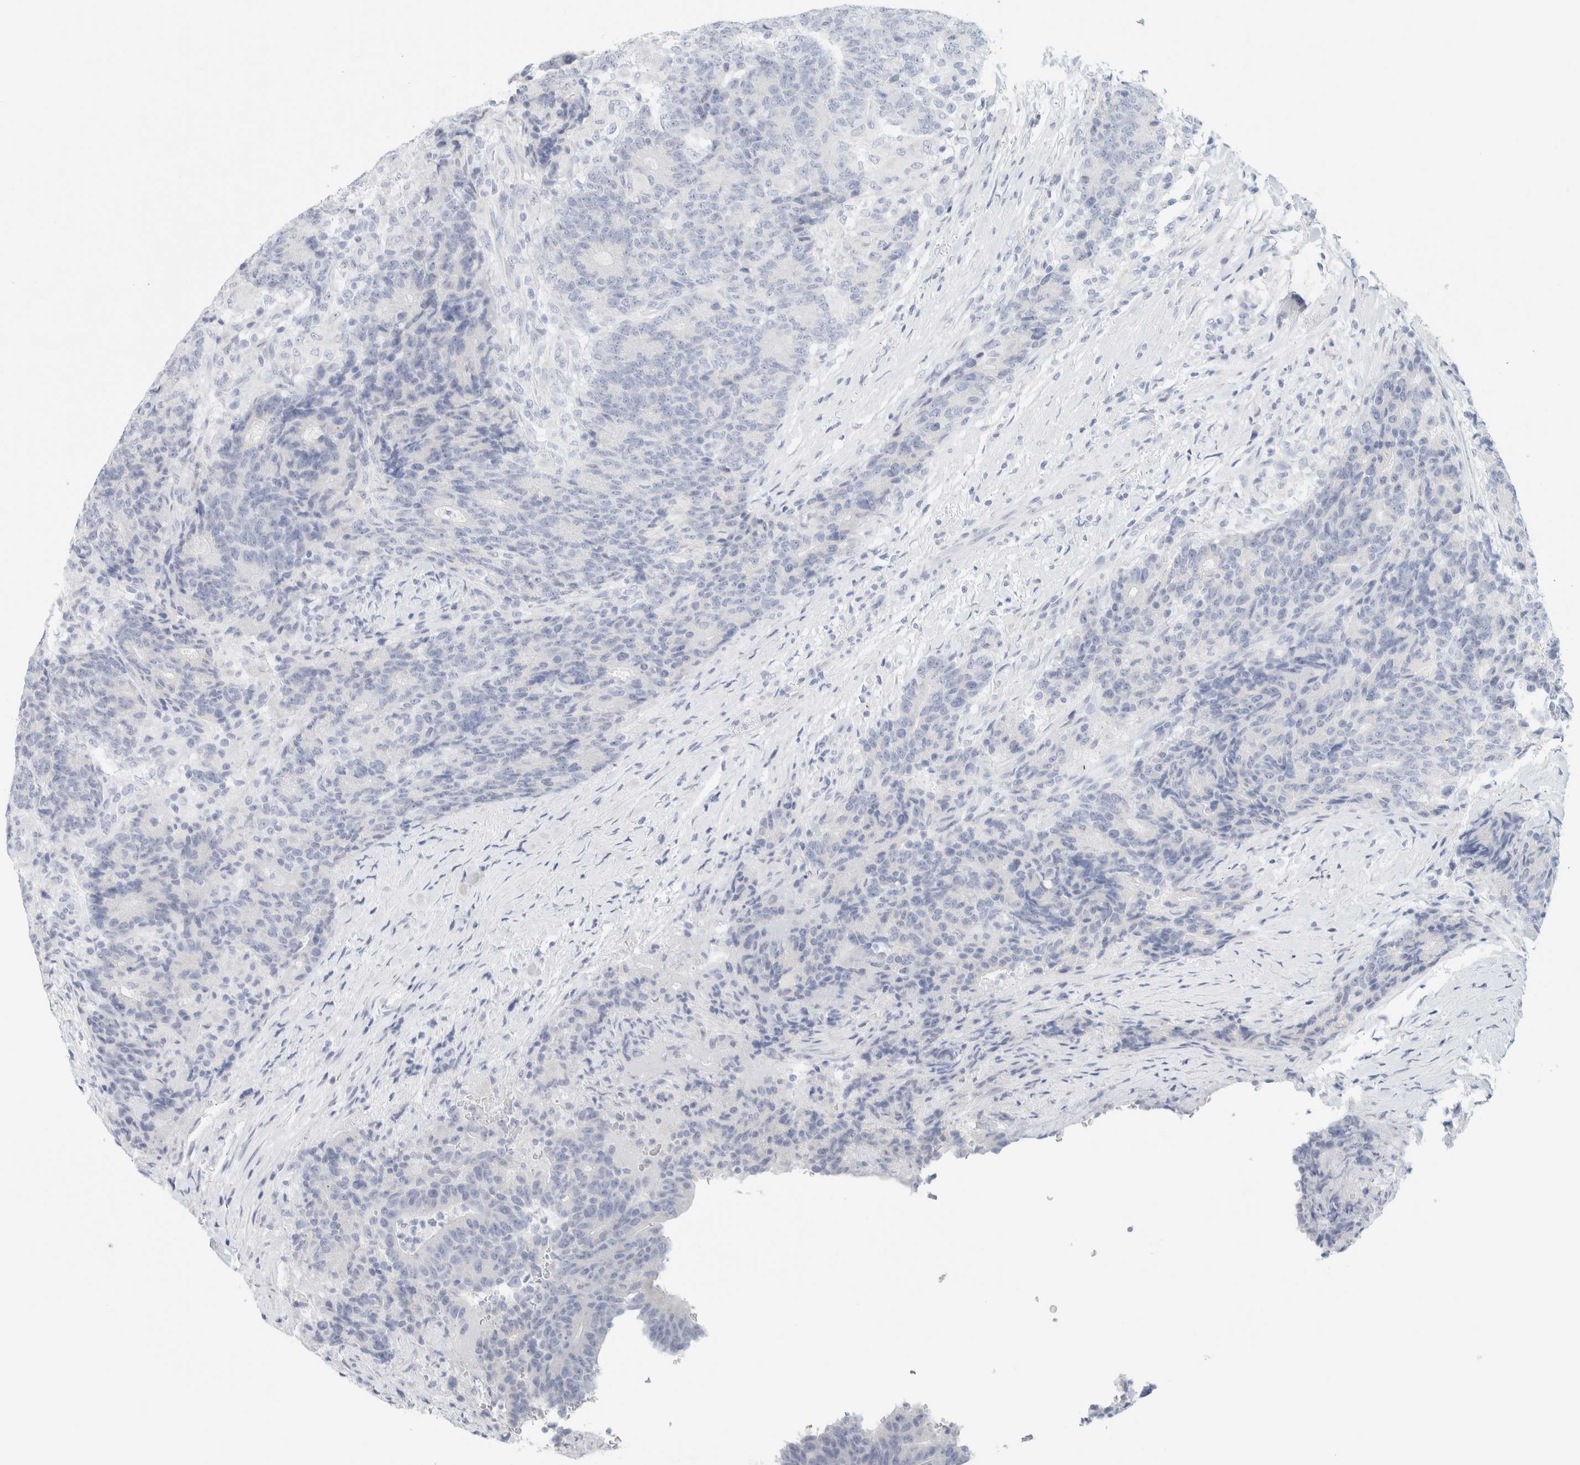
{"staining": {"intensity": "negative", "quantity": "none", "location": "none"}, "tissue": "colorectal cancer", "cell_type": "Tumor cells", "image_type": "cancer", "snomed": [{"axis": "morphology", "description": "Normal tissue, NOS"}, {"axis": "morphology", "description": "Adenocarcinoma, NOS"}, {"axis": "topography", "description": "Colon"}], "caption": "Tumor cells show no significant protein positivity in colorectal cancer (adenocarcinoma). (Brightfield microscopy of DAB IHC at high magnification).", "gene": "HEXD", "patient": {"sex": "female", "age": 75}}